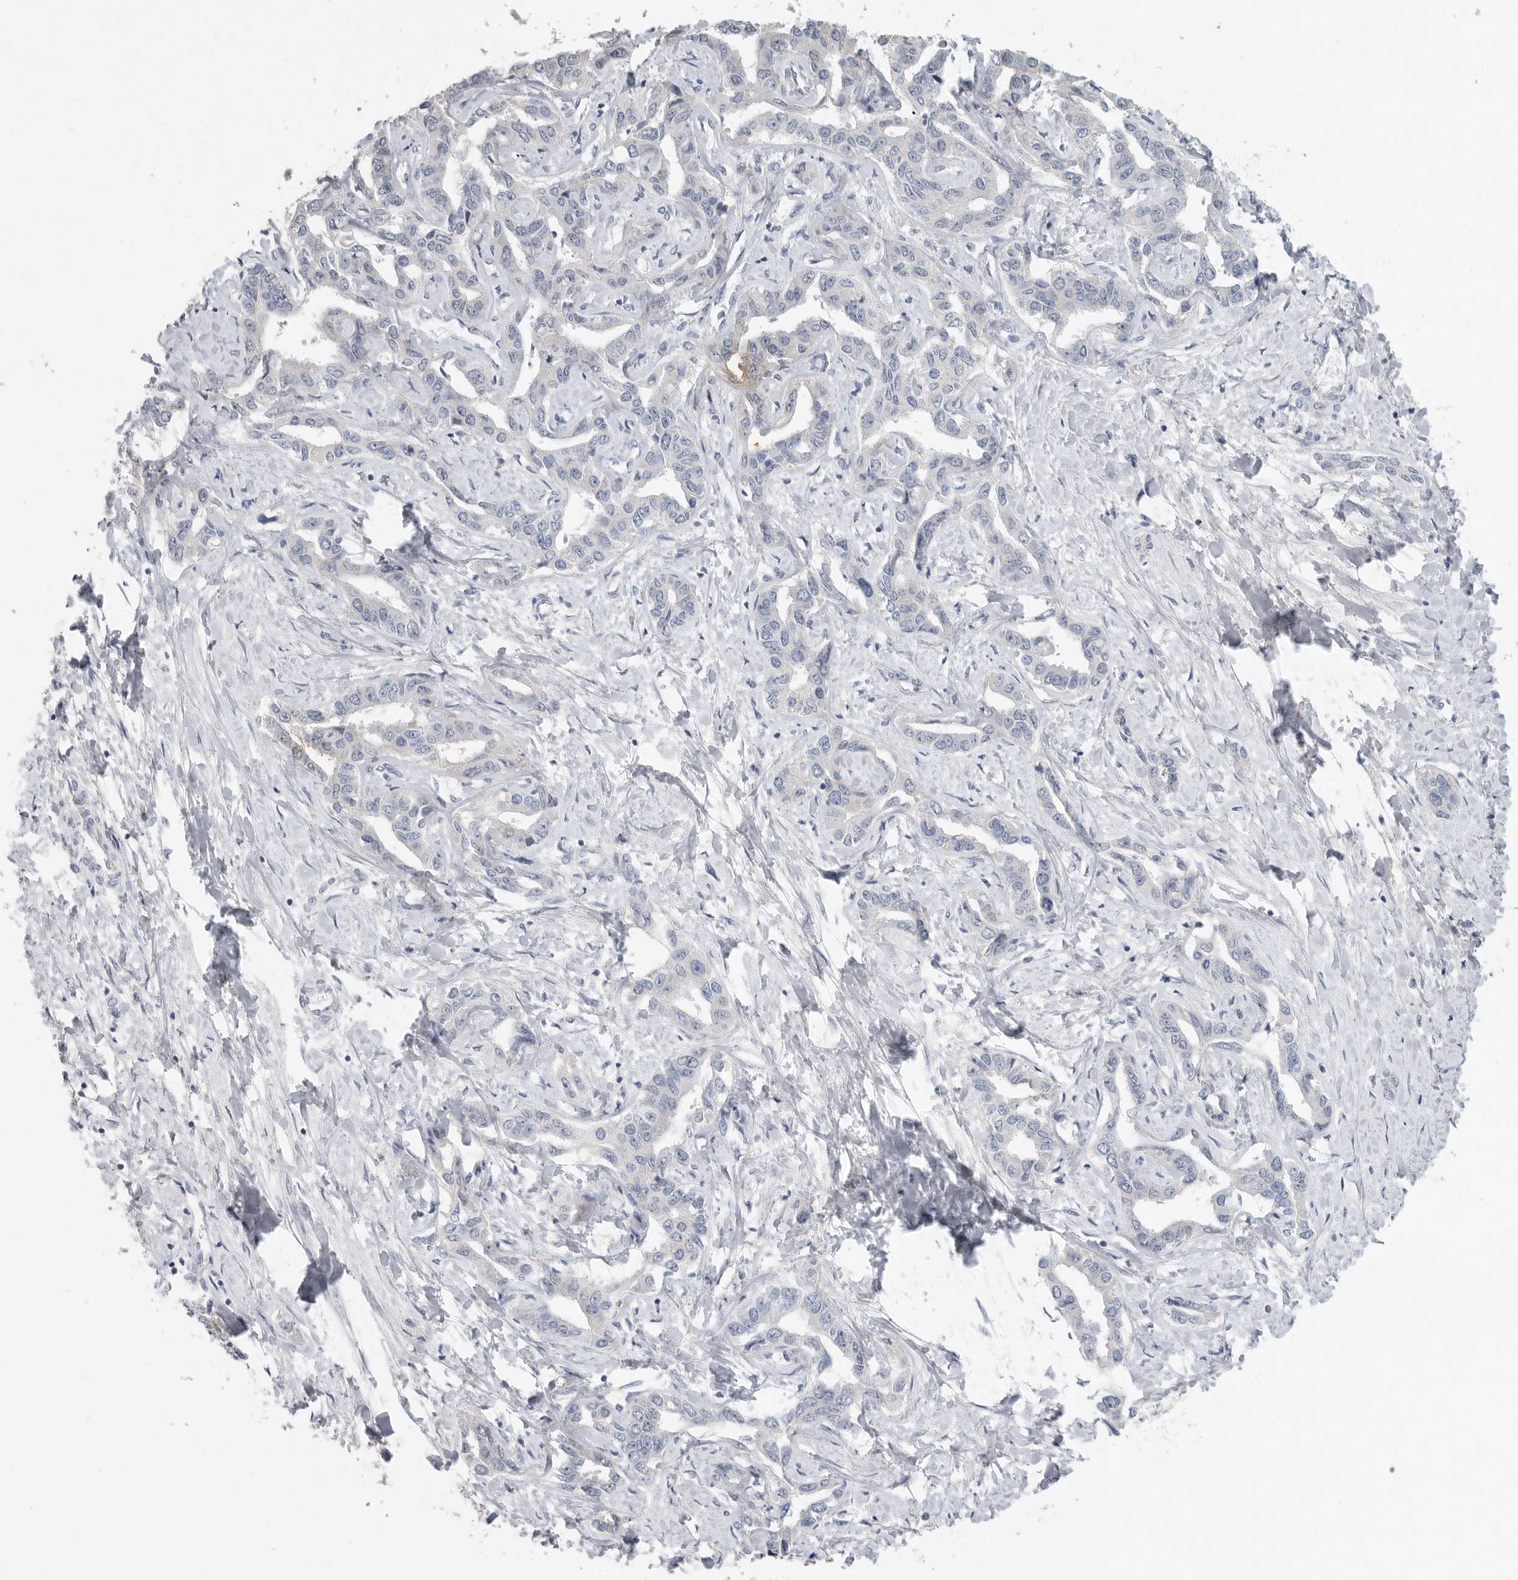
{"staining": {"intensity": "negative", "quantity": "none", "location": "none"}, "tissue": "liver cancer", "cell_type": "Tumor cells", "image_type": "cancer", "snomed": [{"axis": "morphology", "description": "Cholangiocarcinoma"}, {"axis": "topography", "description": "Liver"}], "caption": "Tumor cells are negative for brown protein staining in cholangiocarcinoma (liver). (DAB IHC visualized using brightfield microscopy, high magnification).", "gene": "REG4", "patient": {"sex": "male", "age": 59}}